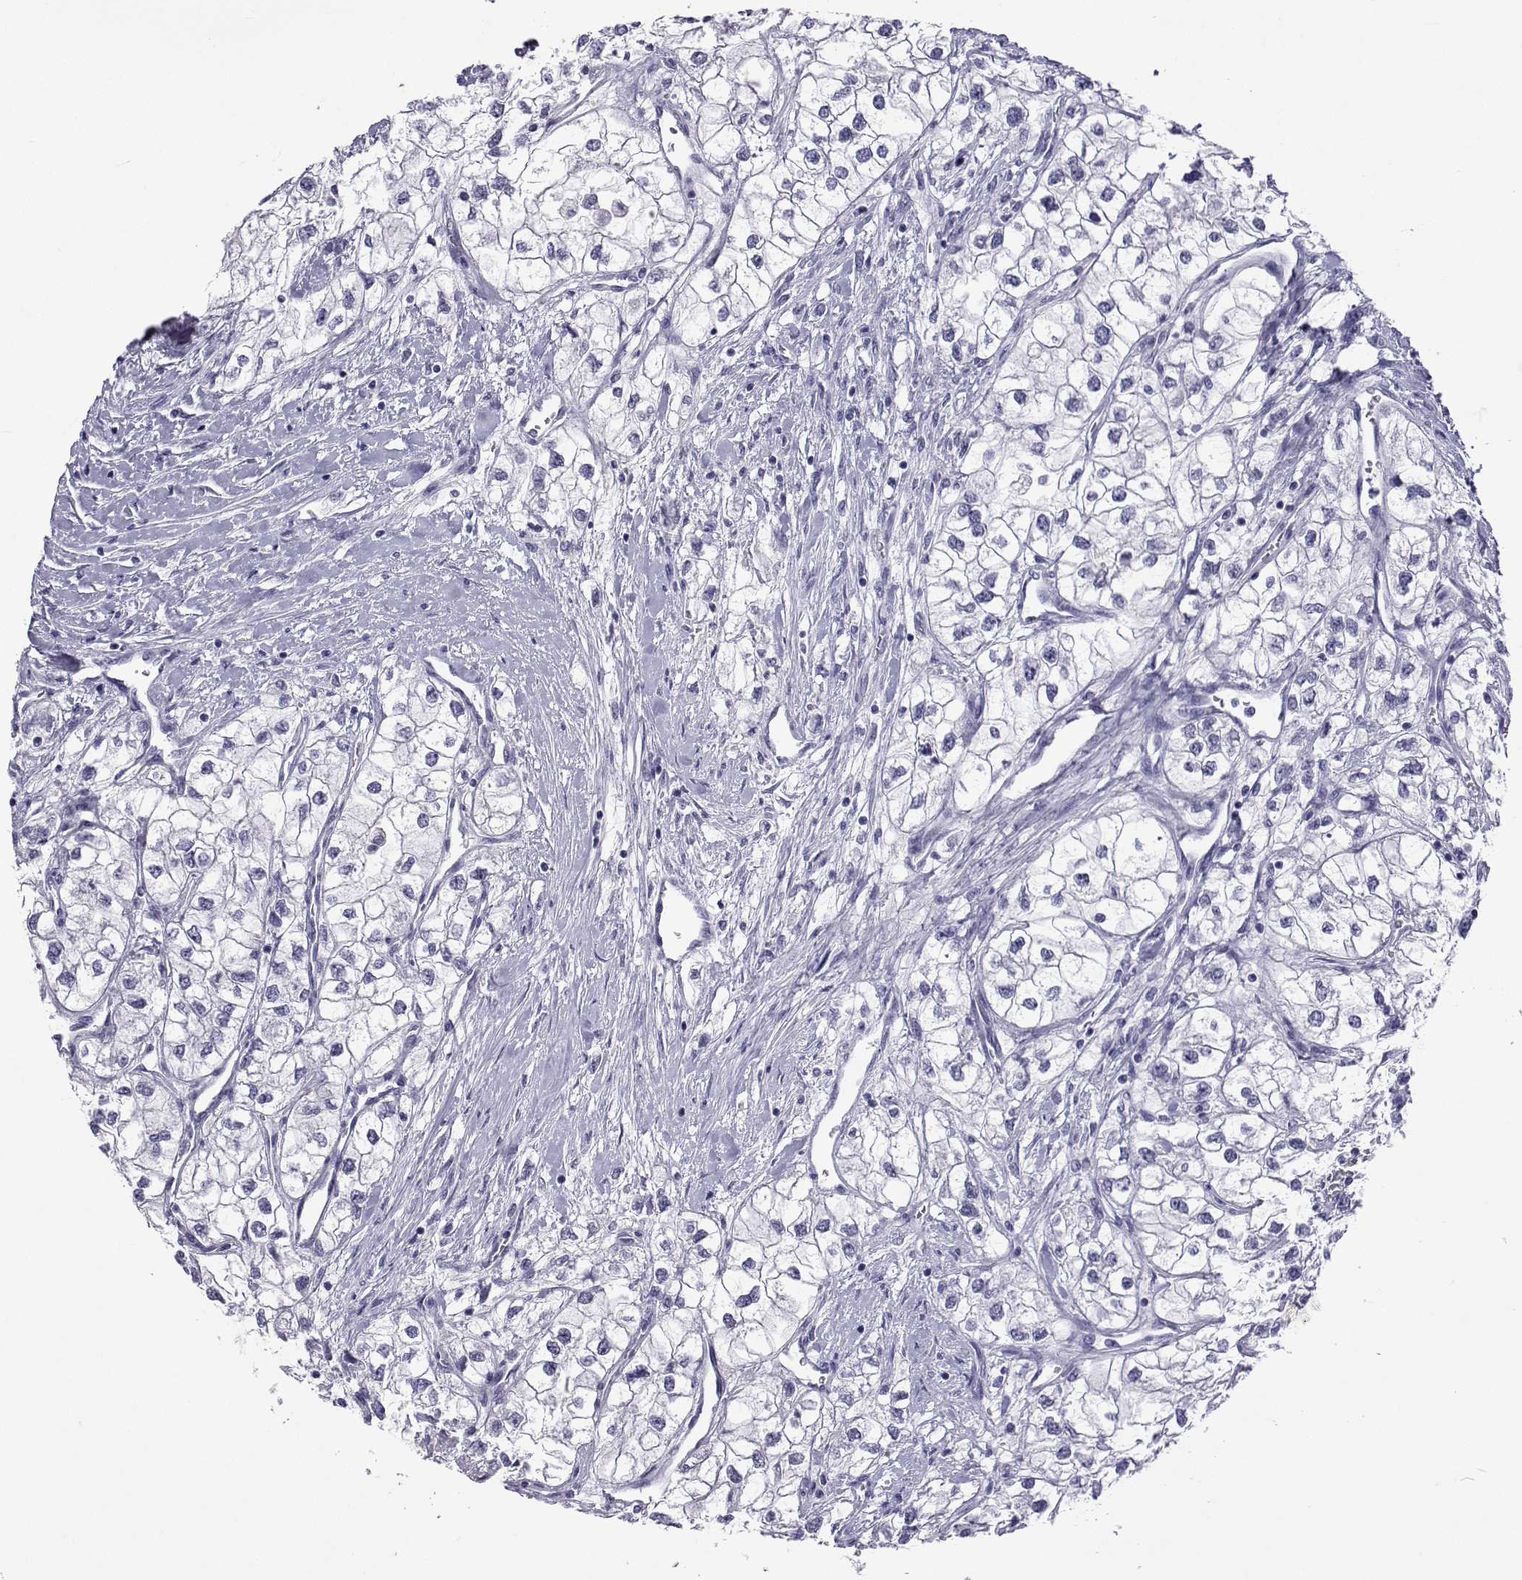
{"staining": {"intensity": "negative", "quantity": "none", "location": "none"}, "tissue": "renal cancer", "cell_type": "Tumor cells", "image_type": "cancer", "snomed": [{"axis": "morphology", "description": "Adenocarcinoma, NOS"}, {"axis": "topography", "description": "Kidney"}], "caption": "This is a photomicrograph of immunohistochemistry (IHC) staining of renal cancer (adenocarcinoma), which shows no staining in tumor cells.", "gene": "ACTL7A", "patient": {"sex": "male", "age": 59}}